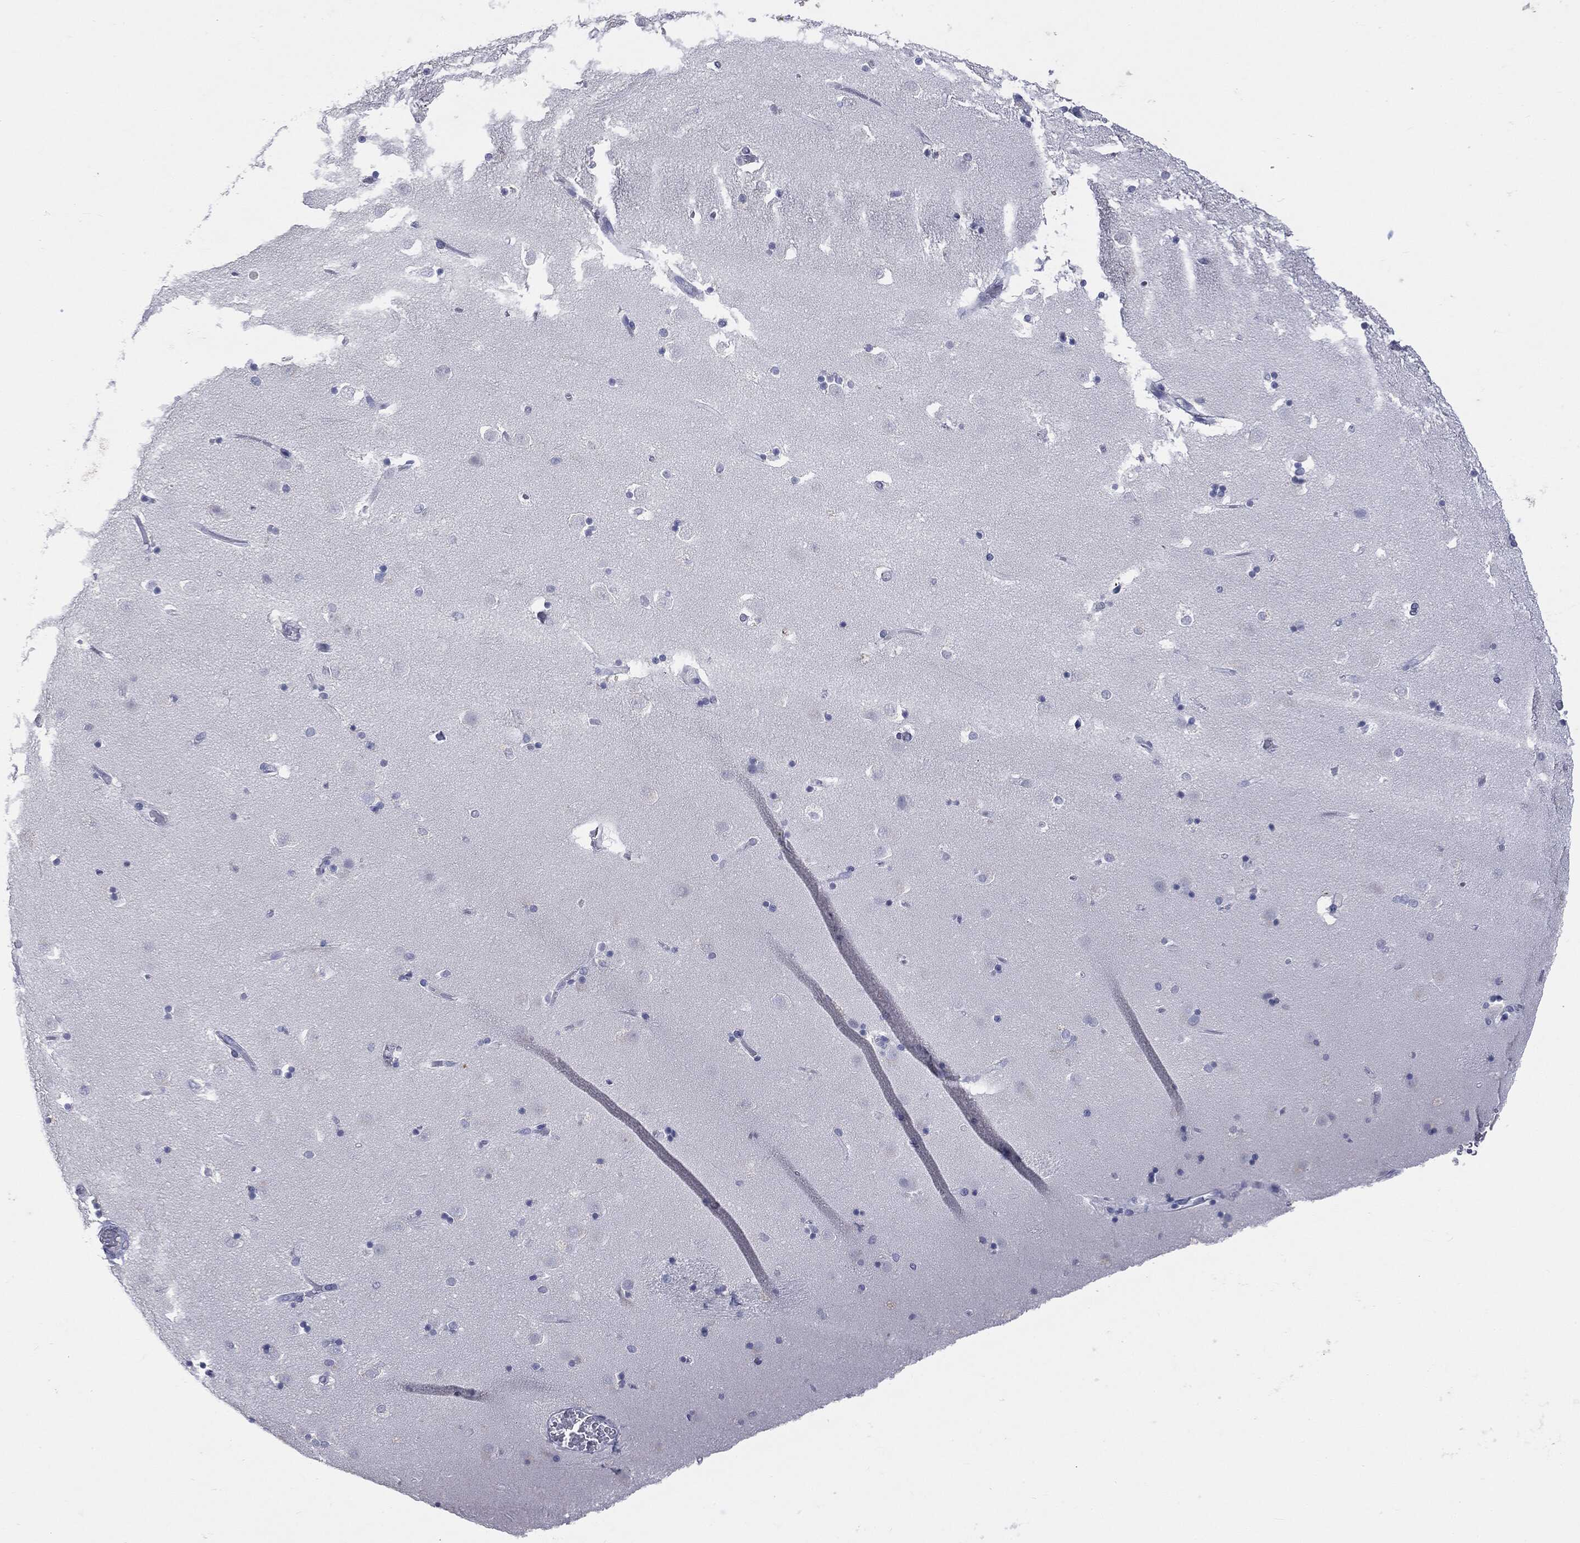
{"staining": {"intensity": "negative", "quantity": "none", "location": "none"}, "tissue": "caudate", "cell_type": "Glial cells", "image_type": "normal", "snomed": [{"axis": "morphology", "description": "Normal tissue, NOS"}, {"axis": "topography", "description": "Lateral ventricle wall"}], "caption": "A histopathology image of human caudate is negative for staining in glial cells. (DAB (3,3'-diaminobenzidine) IHC, high magnification).", "gene": "TSHB", "patient": {"sex": "male", "age": 51}}